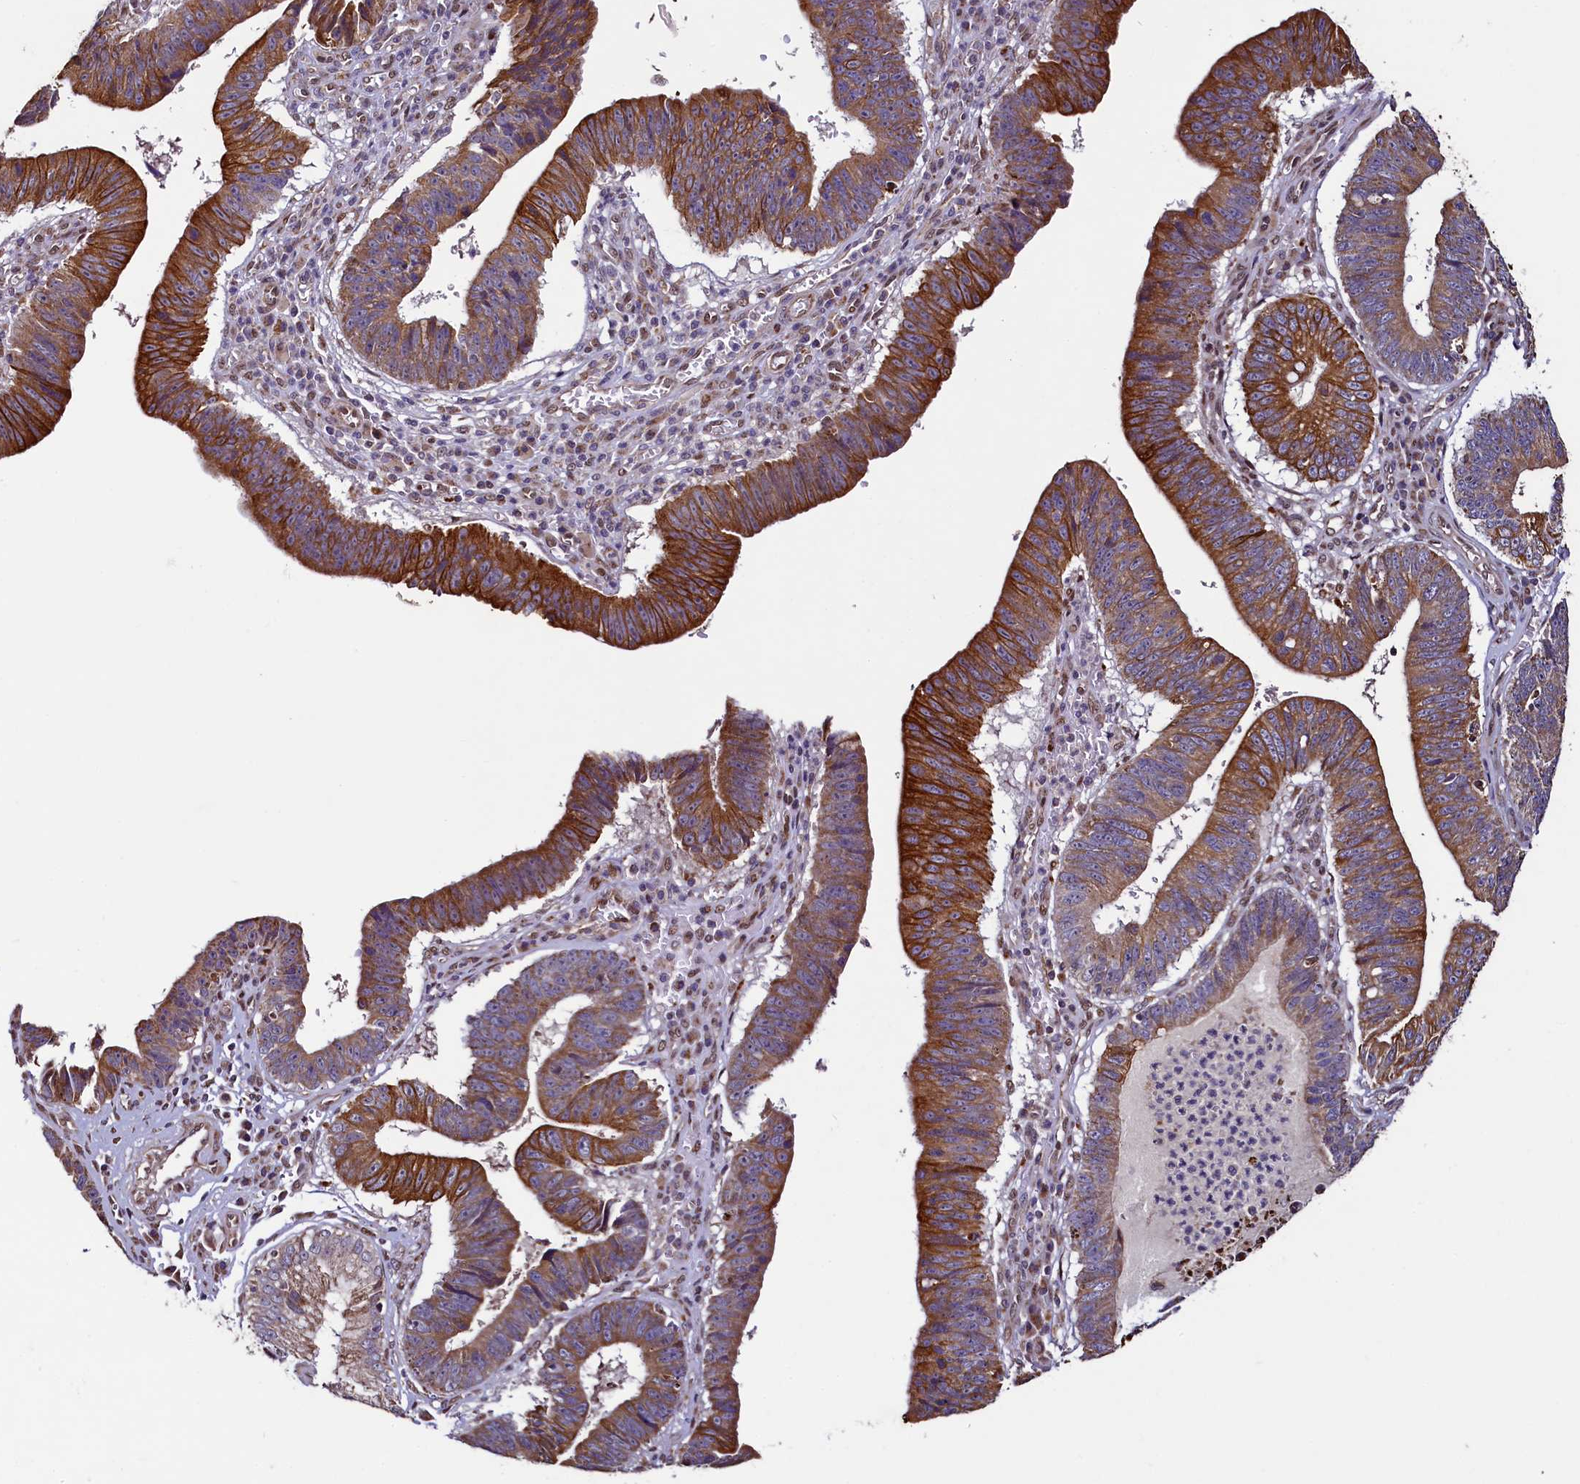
{"staining": {"intensity": "strong", "quantity": ">75%", "location": "cytoplasmic/membranous"}, "tissue": "stomach cancer", "cell_type": "Tumor cells", "image_type": "cancer", "snomed": [{"axis": "morphology", "description": "Adenocarcinoma, NOS"}, {"axis": "topography", "description": "Stomach"}], "caption": "The immunohistochemical stain shows strong cytoplasmic/membranous staining in tumor cells of stomach adenocarcinoma tissue.", "gene": "ZNF577", "patient": {"sex": "male", "age": 59}}